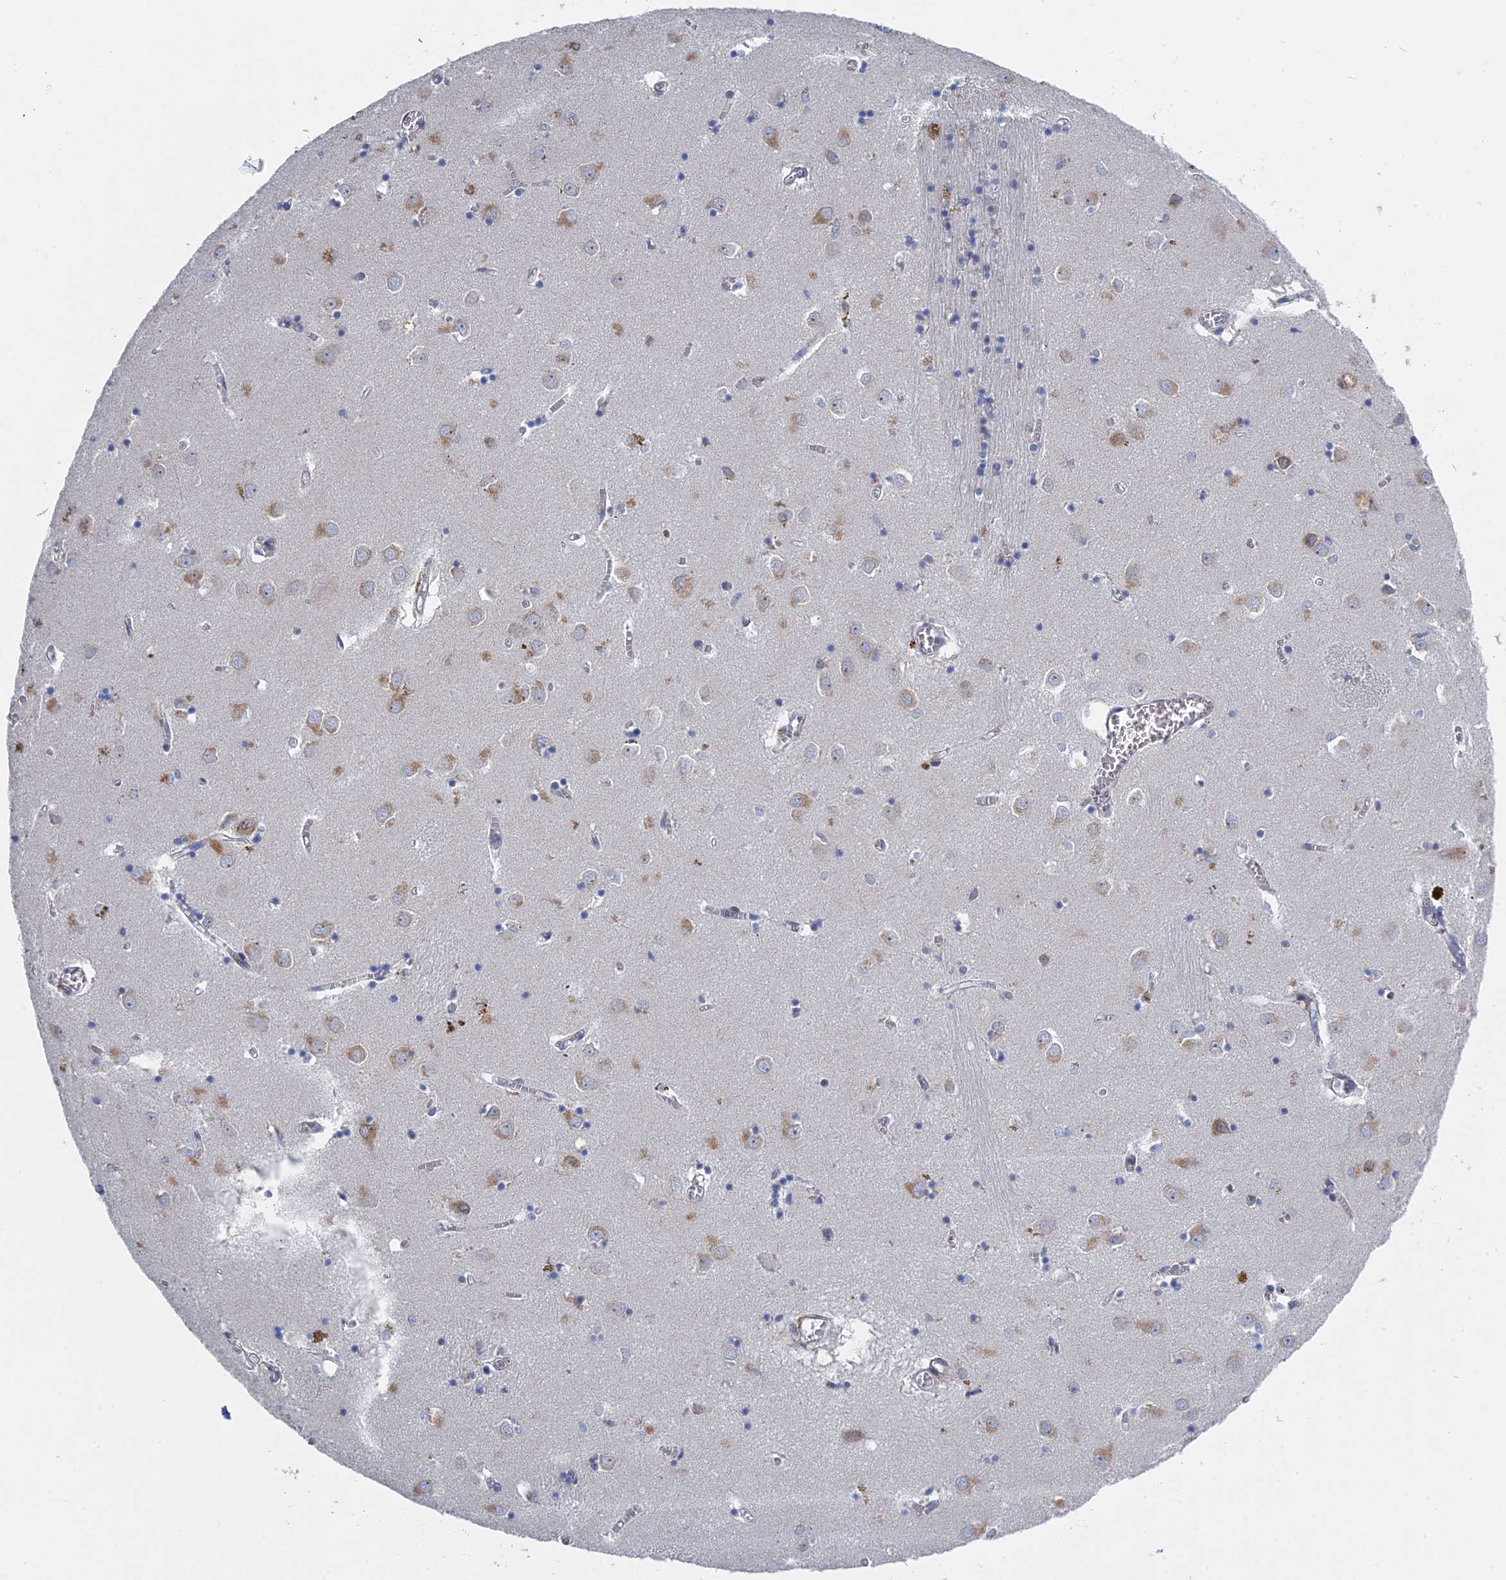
{"staining": {"intensity": "negative", "quantity": "none", "location": "none"}, "tissue": "caudate", "cell_type": "Glial cells", "image_type": "normal", "snomed": [{"axis": "morphology", "description": "Normal tissue, NOS"}, {"axis": "topography", "description": "Lateral ventricle wall"}], "caption": "This is a photomicrograph of immunohistochemistry staining of unremarkable caudate, which shows no staining in glial cells.", "gene": "MTRF1", "patient": {"sex": "male", "age": 70}}